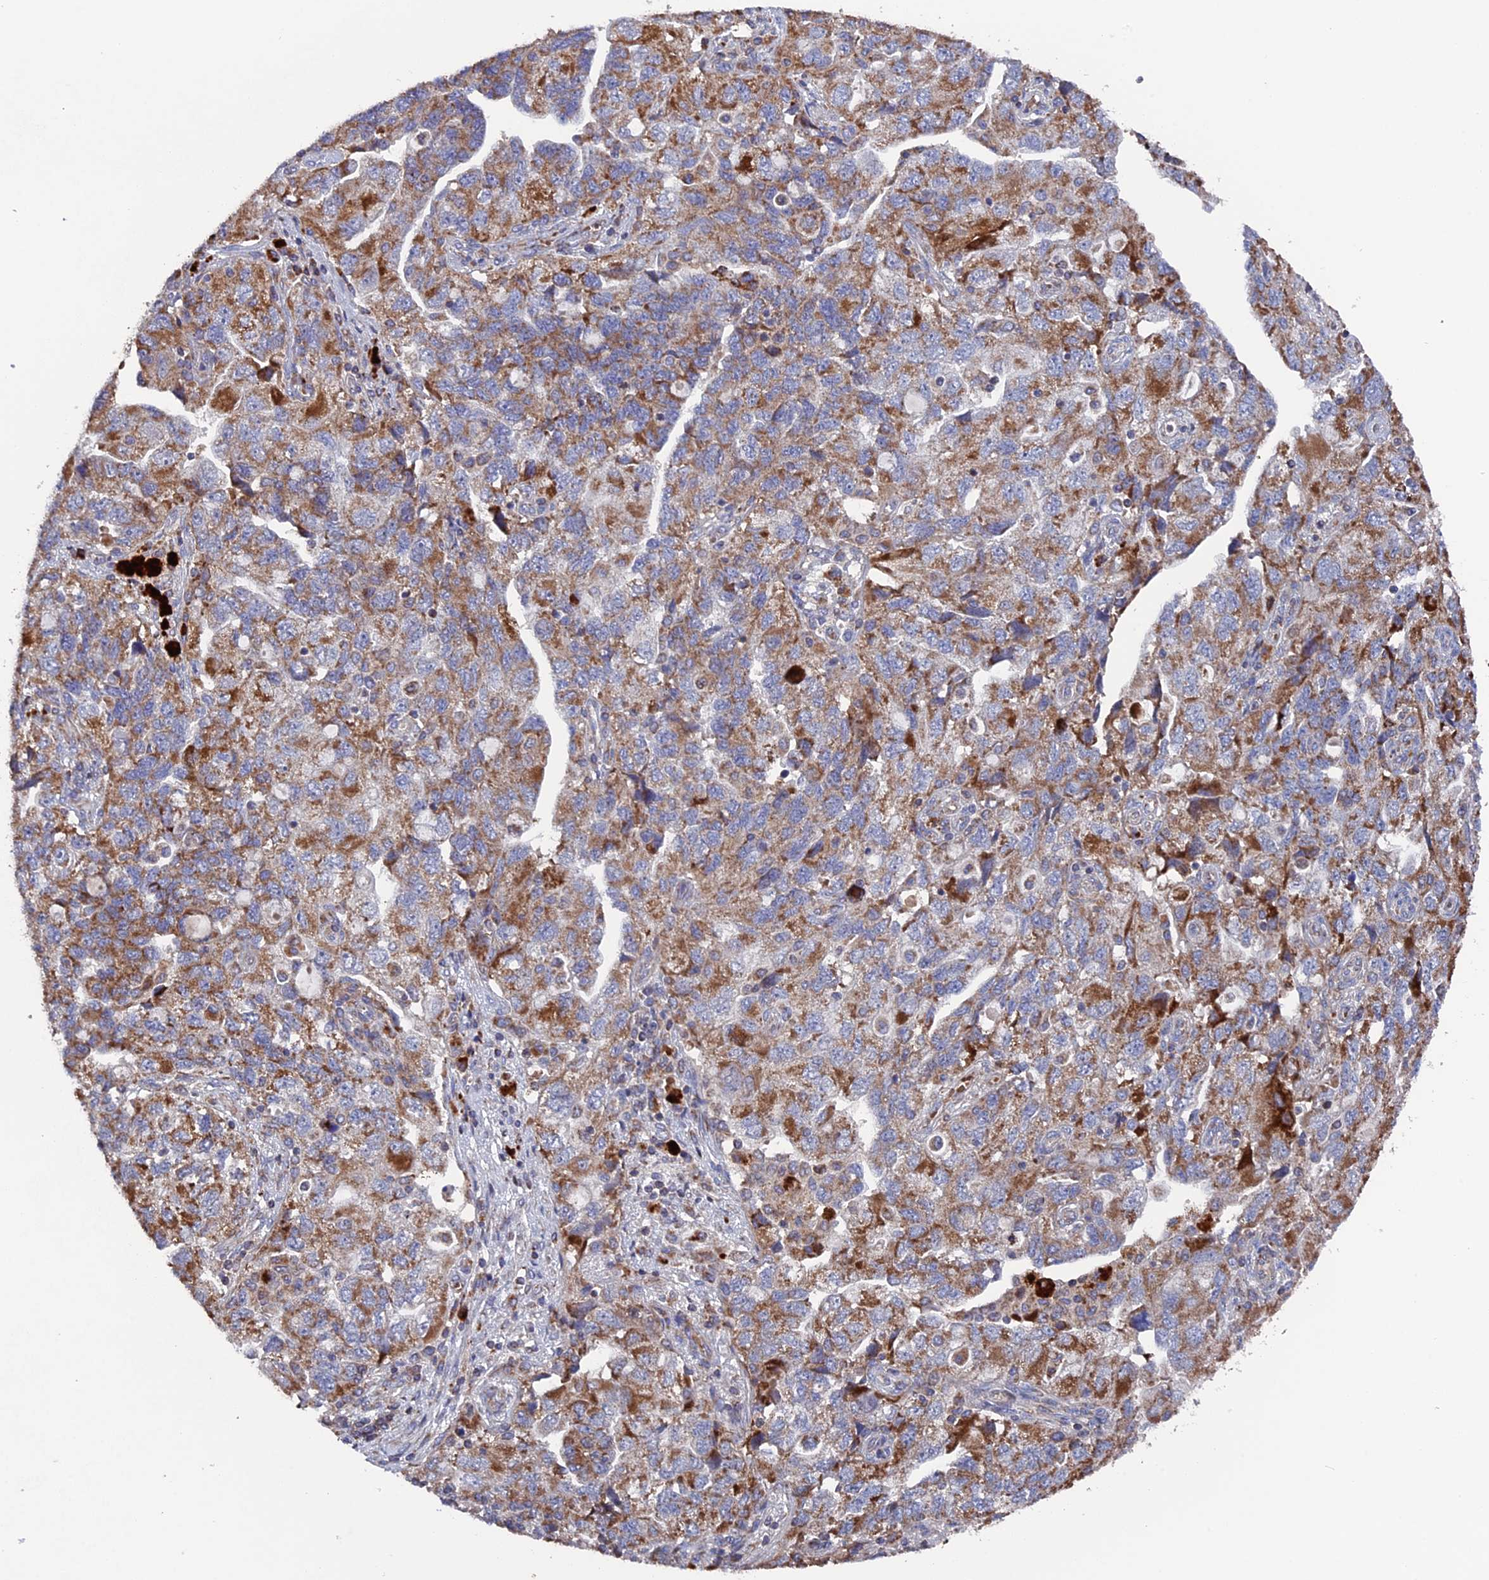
{"staining": {"intensity": "moderate", "quantity": ">75%", "location": "cytoplasmic/membranous"}, "tissue": "ovarian cancer", "cell_type": "Tumor cells", "image_type": "cancer", "snomed": [{"axis": "morphology", "description": "Carcinoma, NOS"}, {"axis": "morphology", "description": "Cystadenocarcinoma, serous, NOS"}, {"axis": "topography", "description": "Ovary"}], "caption": "Protein staining of carcinoma (ovarian) tissue exhibits moderate cytoplasmic/membranous positivity in approximately >75% of tumor cells. Immunohistochemistry stains the protein in brown and the nuclei are stained blue.", "gene": "TGFA", "patient": {"sex": "female", "age": 69}}